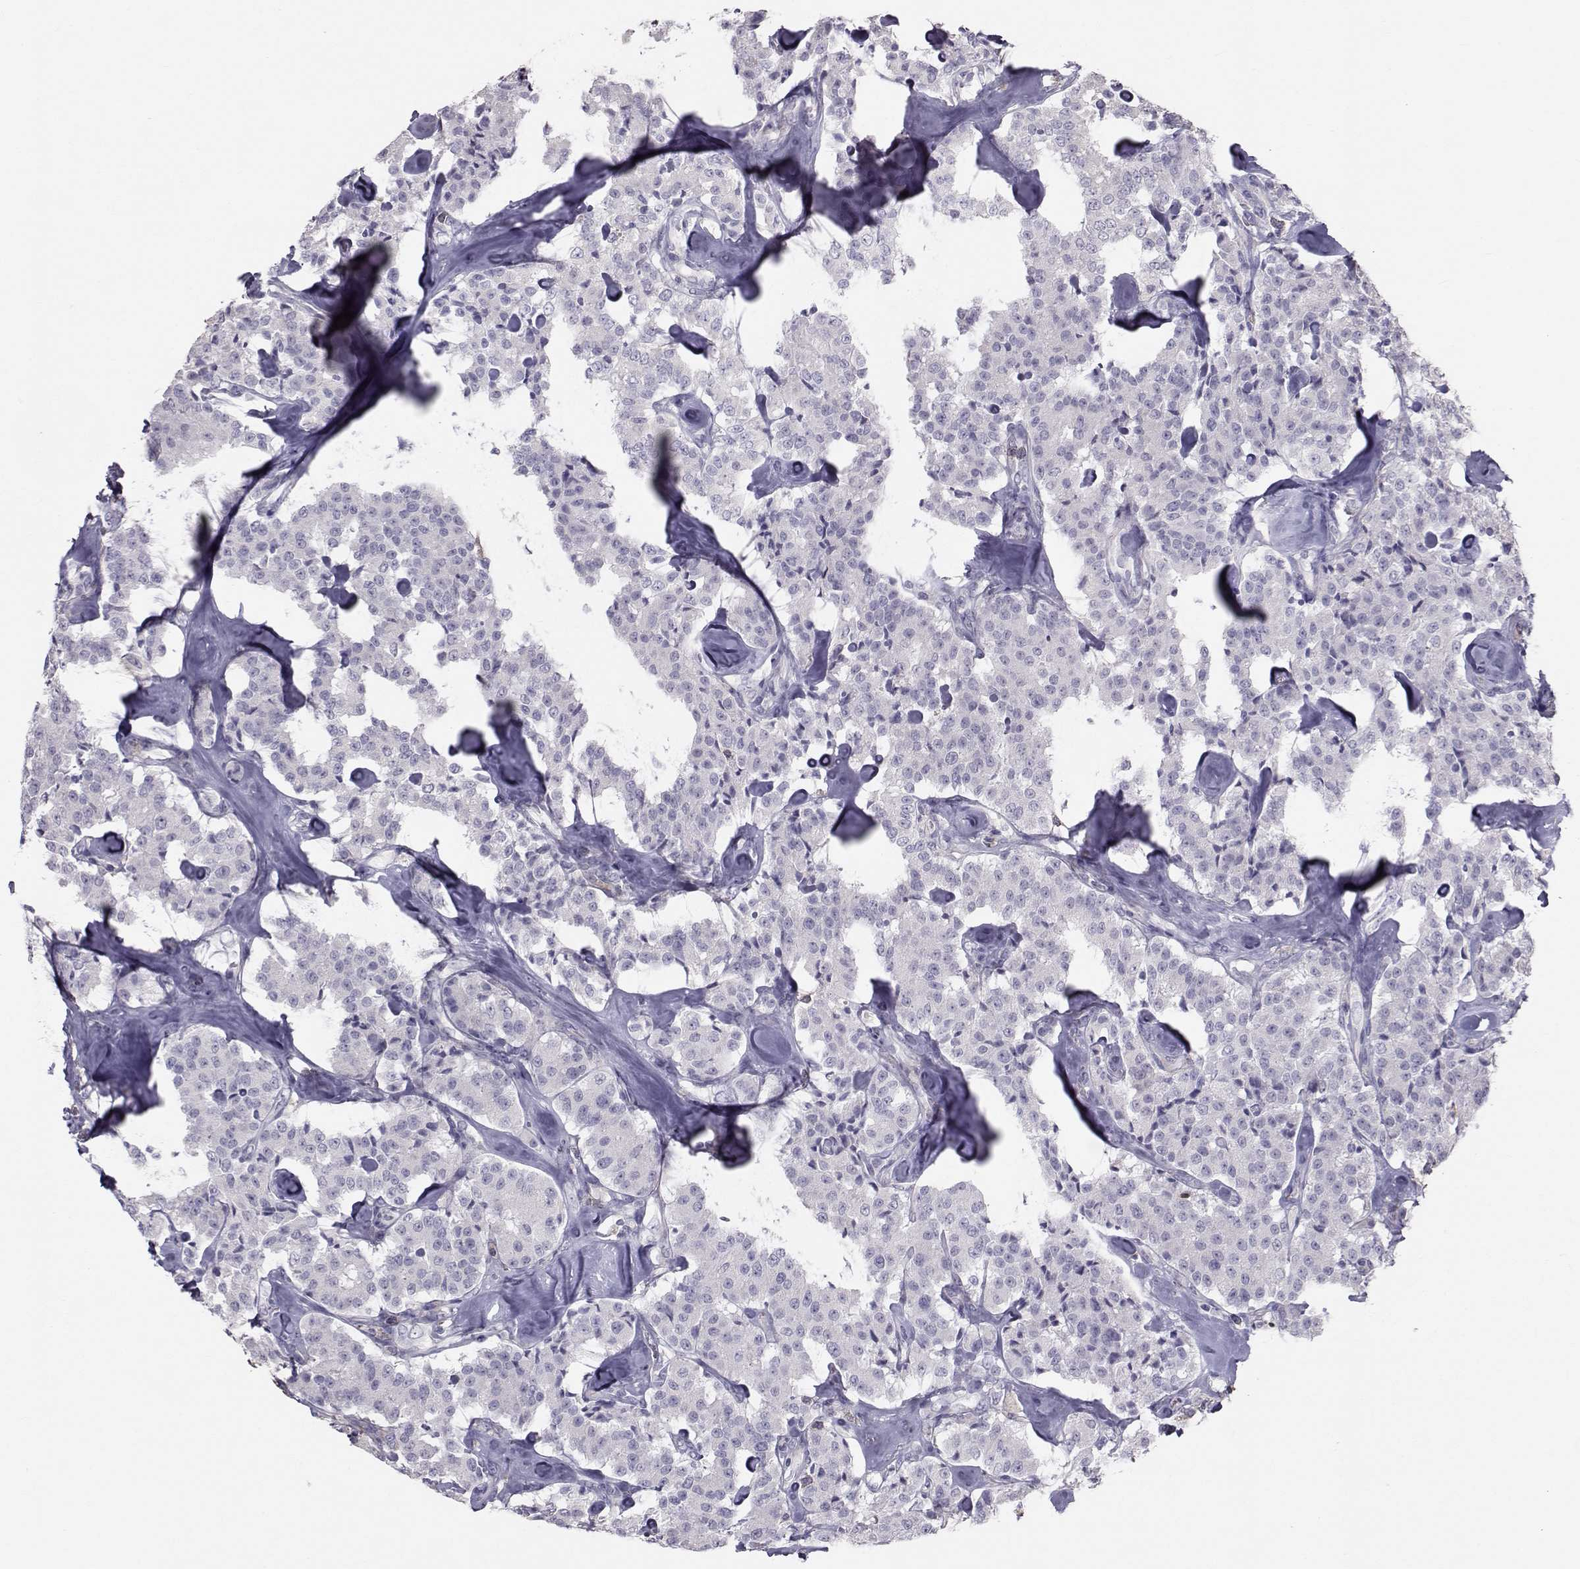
{"staining": {"intensity": "negative", "quantity": "none", "location": "none"}, "tissue": "carcinoid", "cell_type": "Tumor cells", "image_type": "cancer", "snomed": [{"axis": "morphology", "description": "Carcinoid, malignant, NOS"}, {"axis": "topography", "description": "Pancreas"}], "caption": "Immunohistochemistry (IHC) micrograph of neoplastic tissue: carcinoid stained with DAB (3,3'-diaminobenzidine) demonstrates no significant protein staining in tumor cells.", "gene": "GARIN3", "patient": {"sex": "male", "age": 41}}